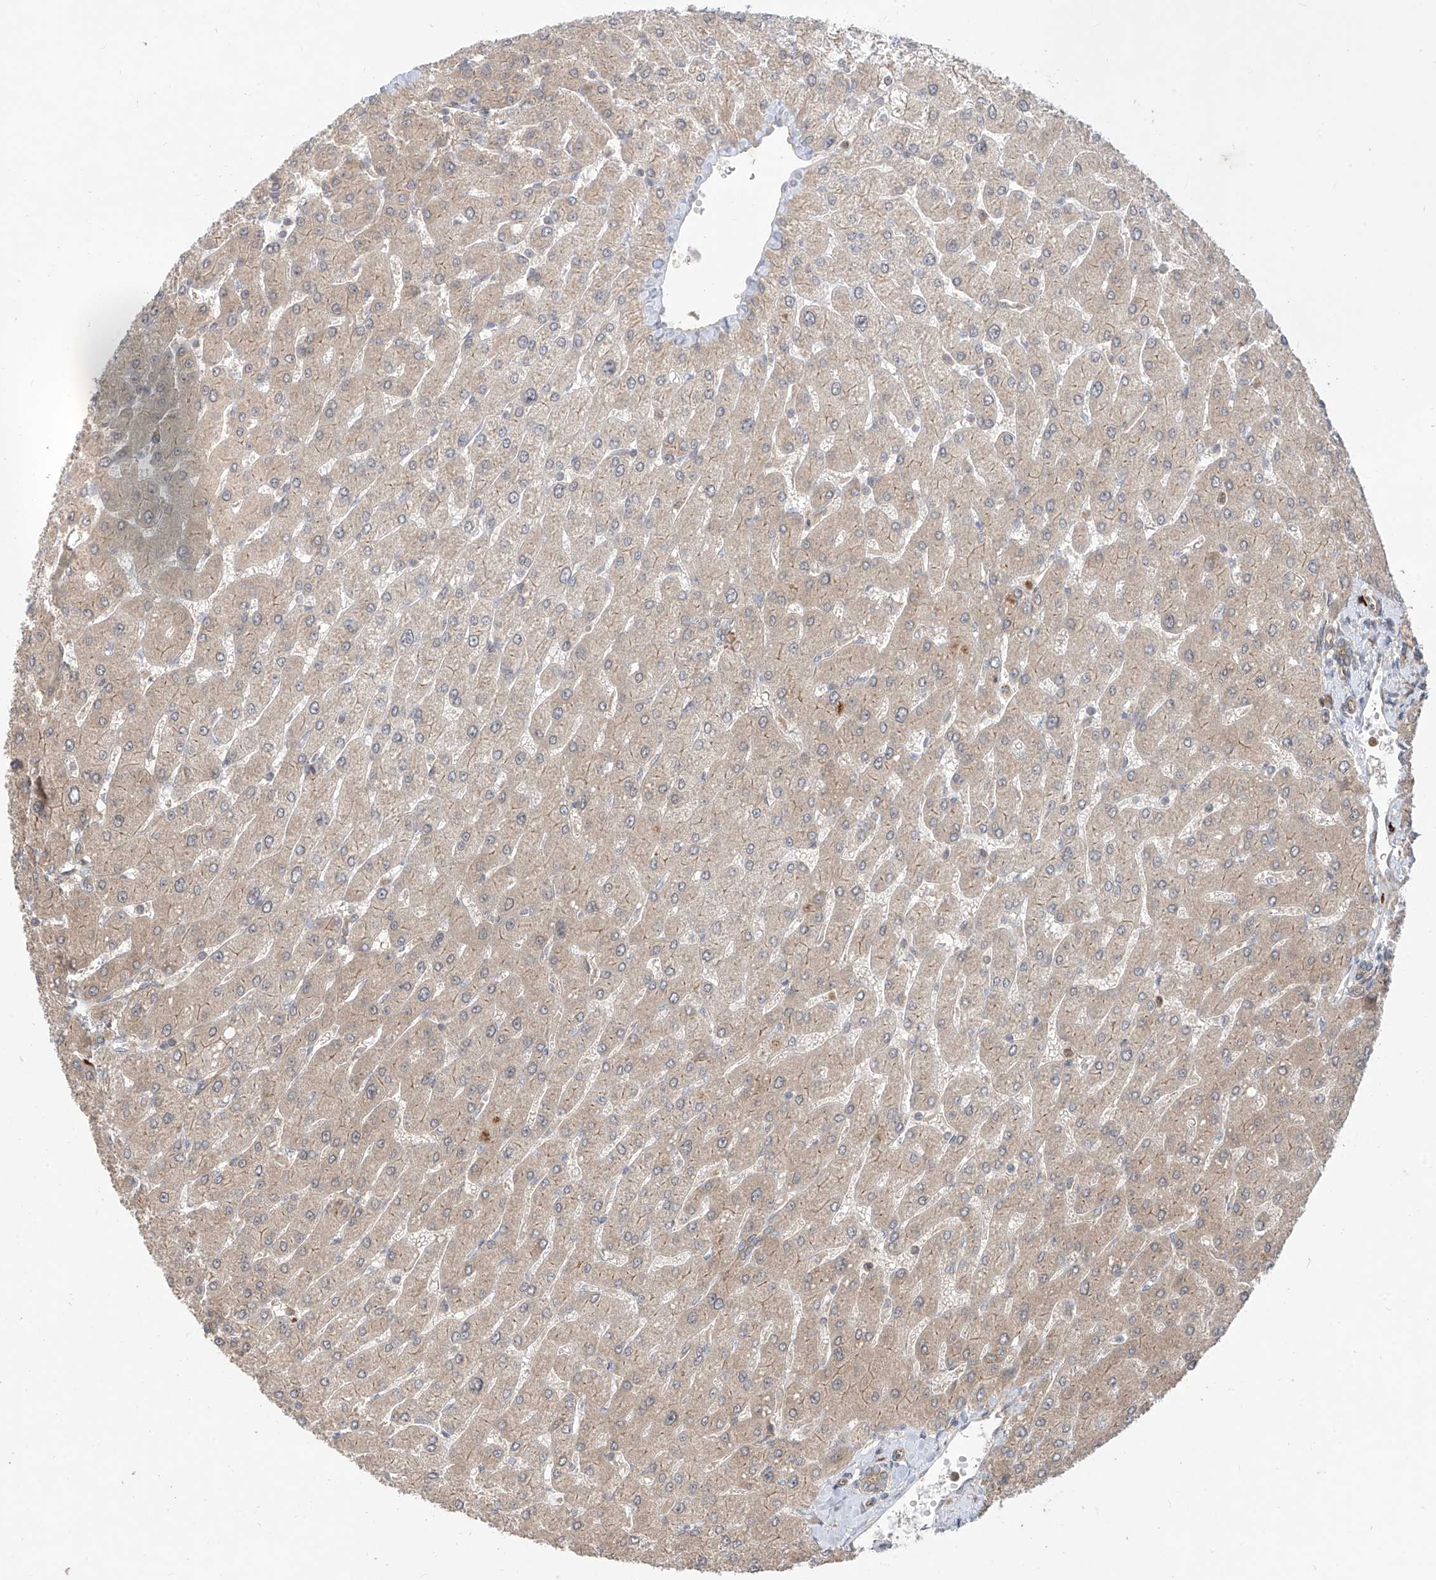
{"staining": {"intensity": "weak", "quantity": ">75%", "location": "cytoplasmic/membranous"}, "tissue": "liver", "cell_type": "Cholangiocytes", "image_type": "normal", "snomed": [{"axis": "morphology", "description": "Normal tissue, NOS"}, {"axis": "topography", "description": "Liver"}], "caption": "This is a micrograph of immunohistochemistry (IHC) staining of normal liver, which shows weak positivity in the cytoplasmic/membranous of cholangiocytes.", "gene": "MTUS2", "patient": {"sex": "male", "age": 55}}